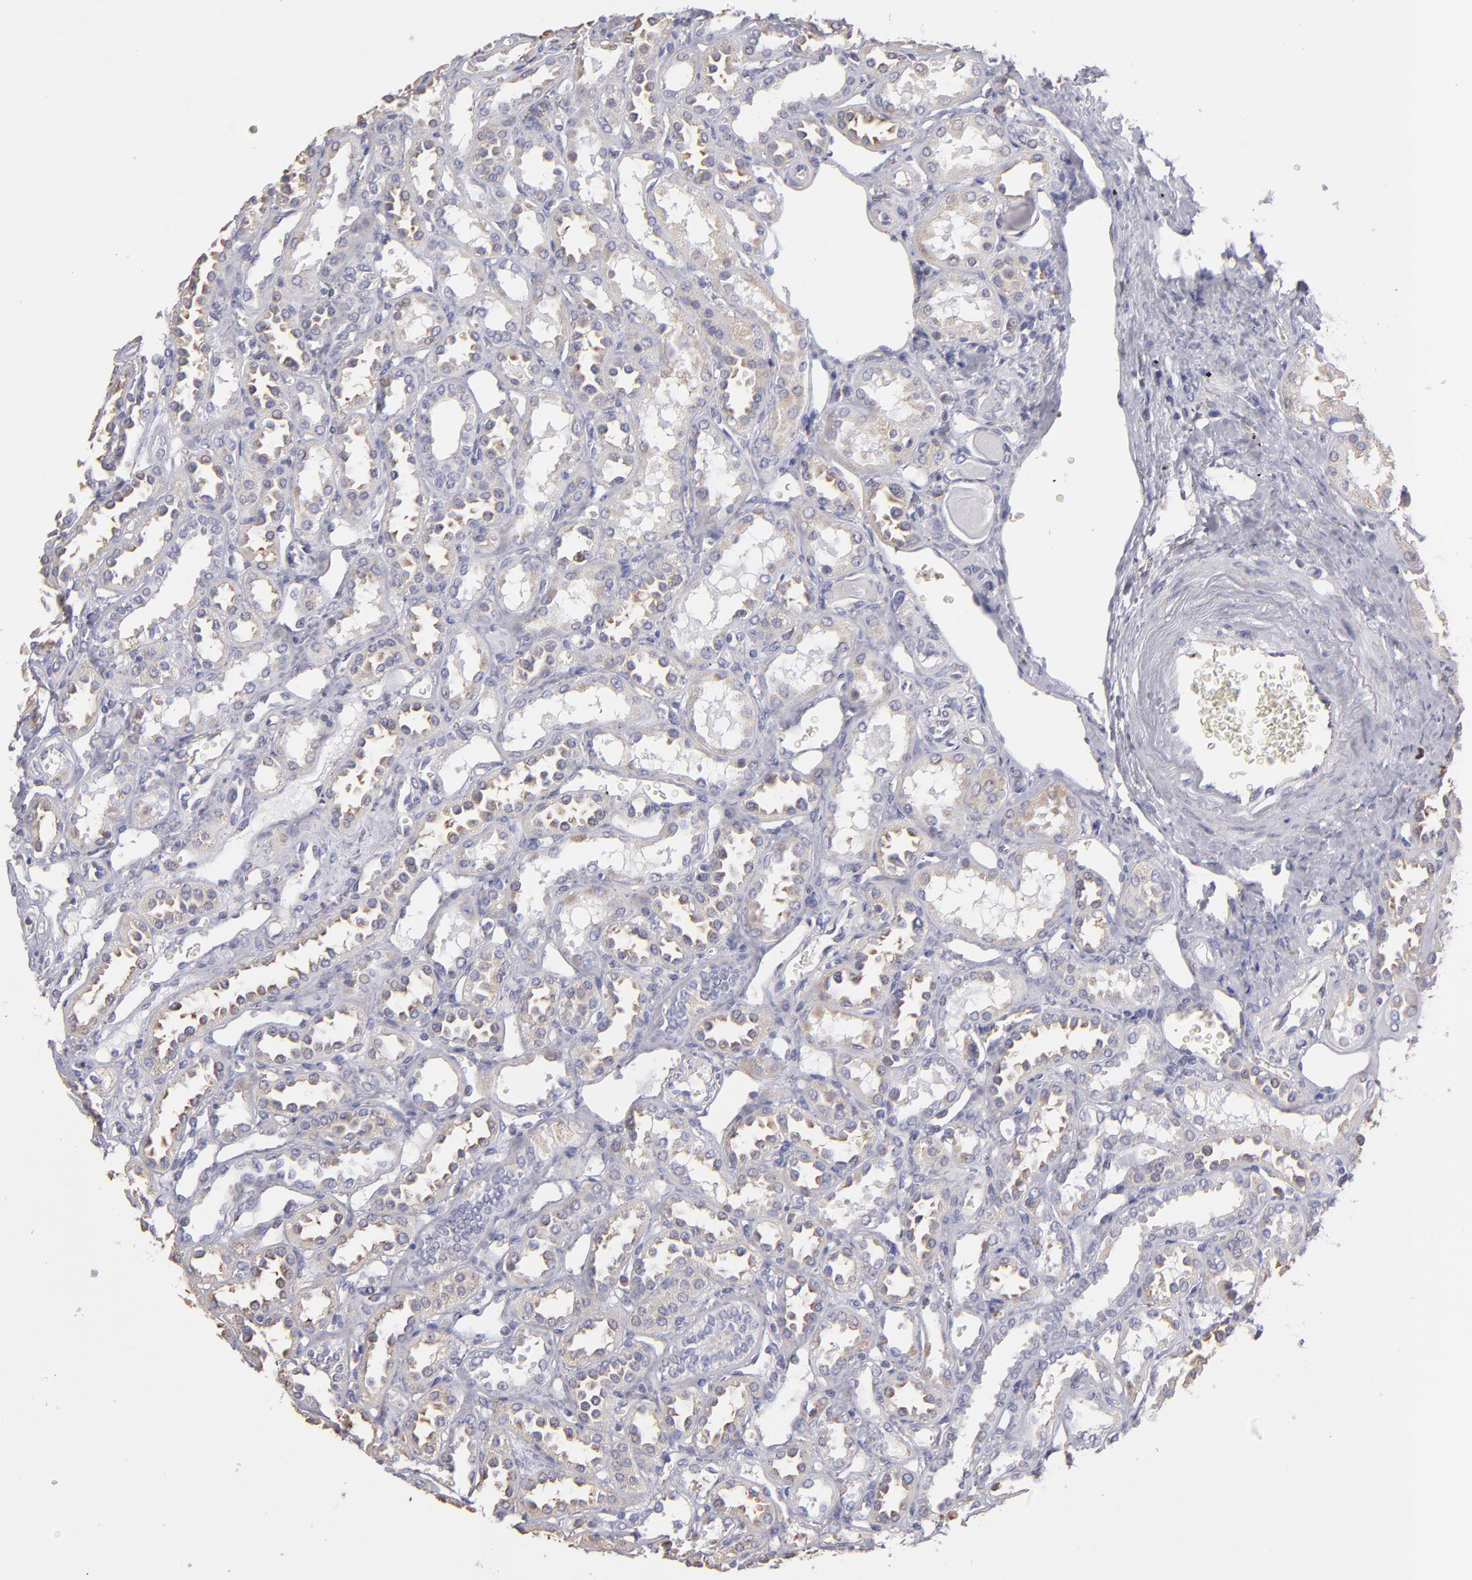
{"staining": {"intensity": "weak", "quantity": "<25%", "location": "cytoplasmic/membranous"}, "tissue": "kidney", "cell_type": "Cells in glomeruli", "image_type": "normal", "snomed": [{"axis": "morphology", "description": "Normal tissue, NOS"}, {"axis": "topography", "description": "Kidney"}], "caption": "A high-resolution photomicrograph shows immunohistochemistry (IHC) staining of unremarkable kidney, which shows no significant expression in cells in glomeruli. (Stains: DAB (3,3'-diaminobenzidine) IHC with hematoxylin counter stain, Microscopy: brightfield microscopy at high magnification).", "gene": "CALR", "patient": {"sex": "female", "age": 52}}